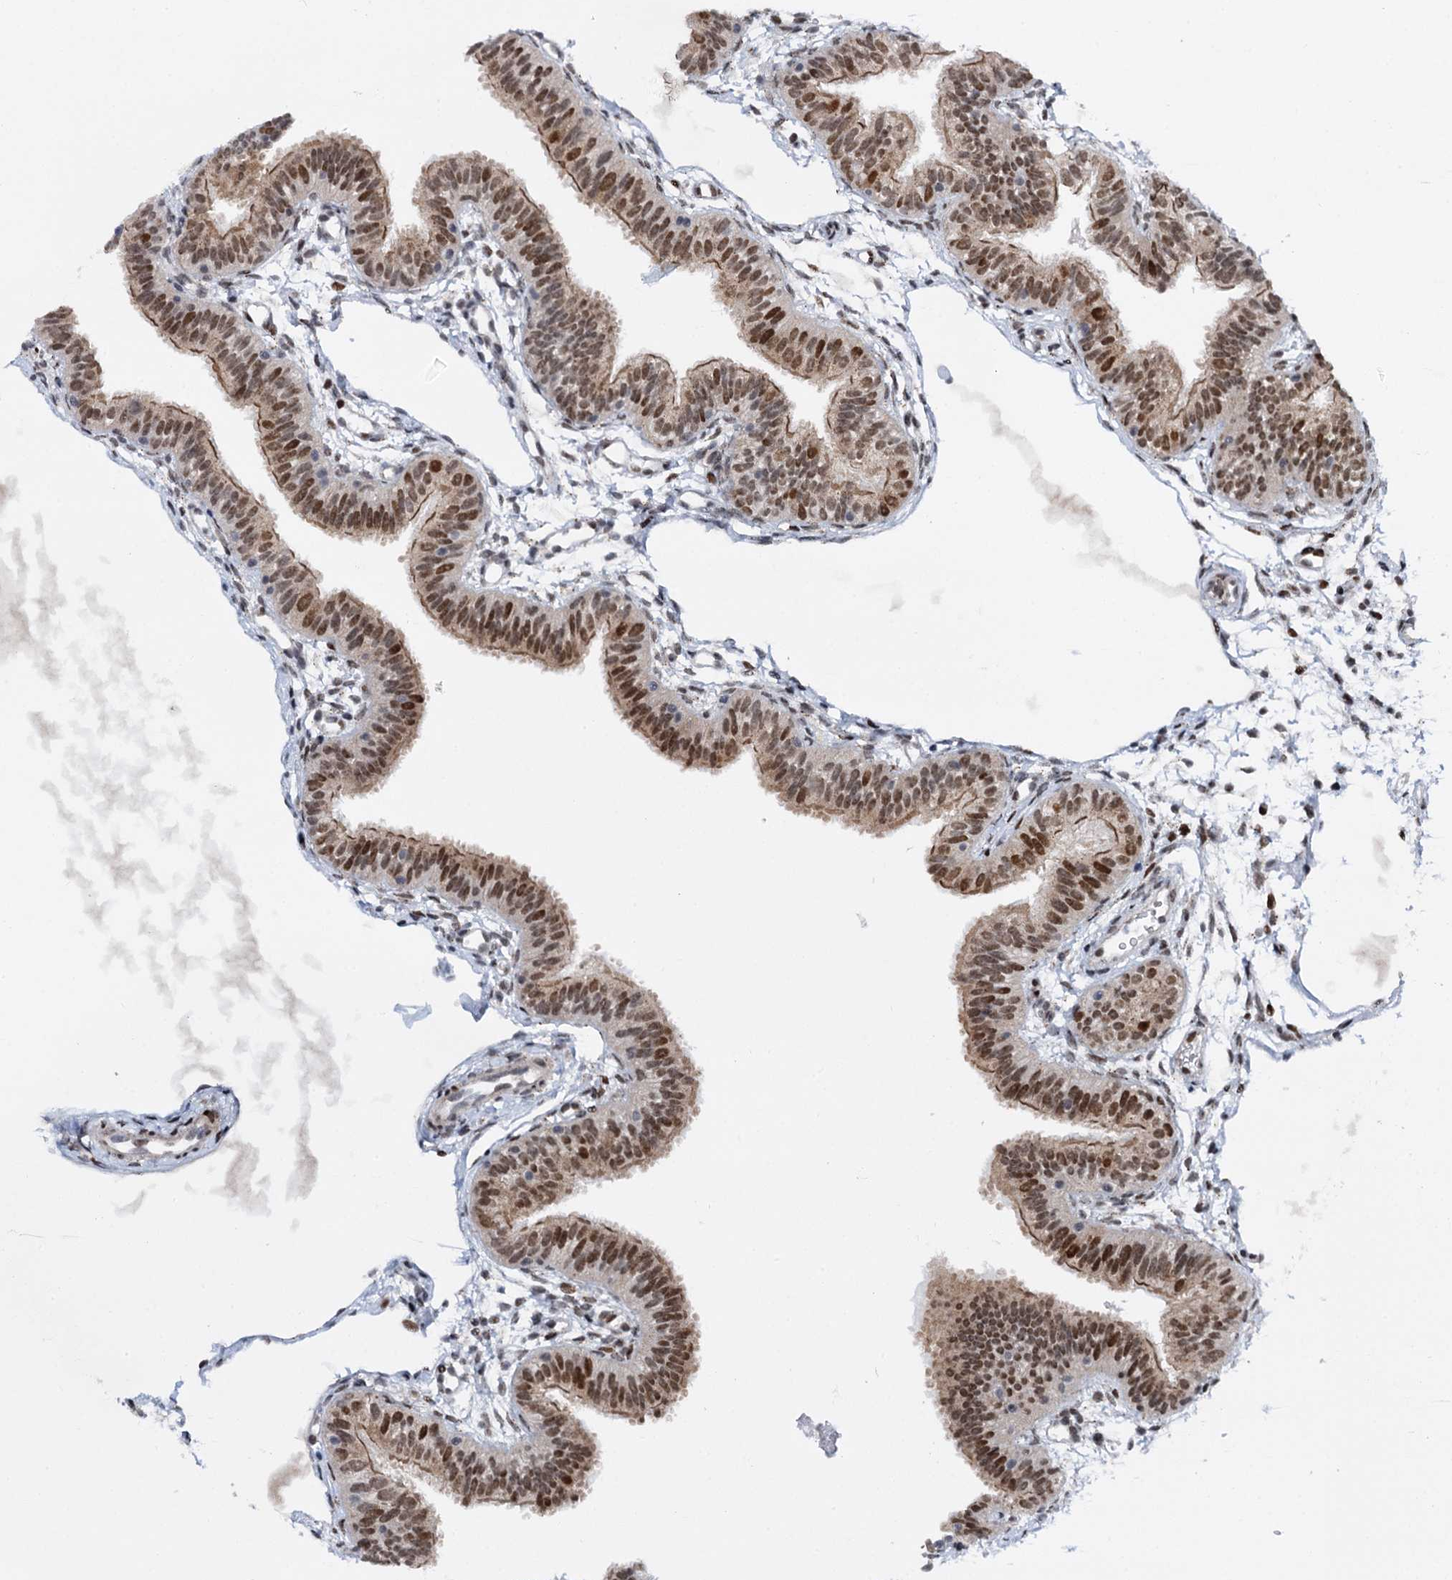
{"staining": {"intensity": "moderate", "quantity": ">75%", "location": "nuclear"}, "tissue": "fallopian tube", "cell_type": "Glandular cells", "image_type": "normal", "snomed": [{"axis": "morphology", "description": "Normal tissue, NOS"}, {"axis": "topography", "description": "Fallopian tube"}], "caption": "The photomicrograph exhibits staining of benign fallopian tube, revealing moderate nuclear protein staining (brown color) within glandular cells. The staining was performed using DAB (3,3'-diaminobenzidine), with brown indicating positive protein expression. Nuclei are stained blue with hematoxylin.", "gene": "RUFY2", "patient": {"sex": "female", "age": 35}}